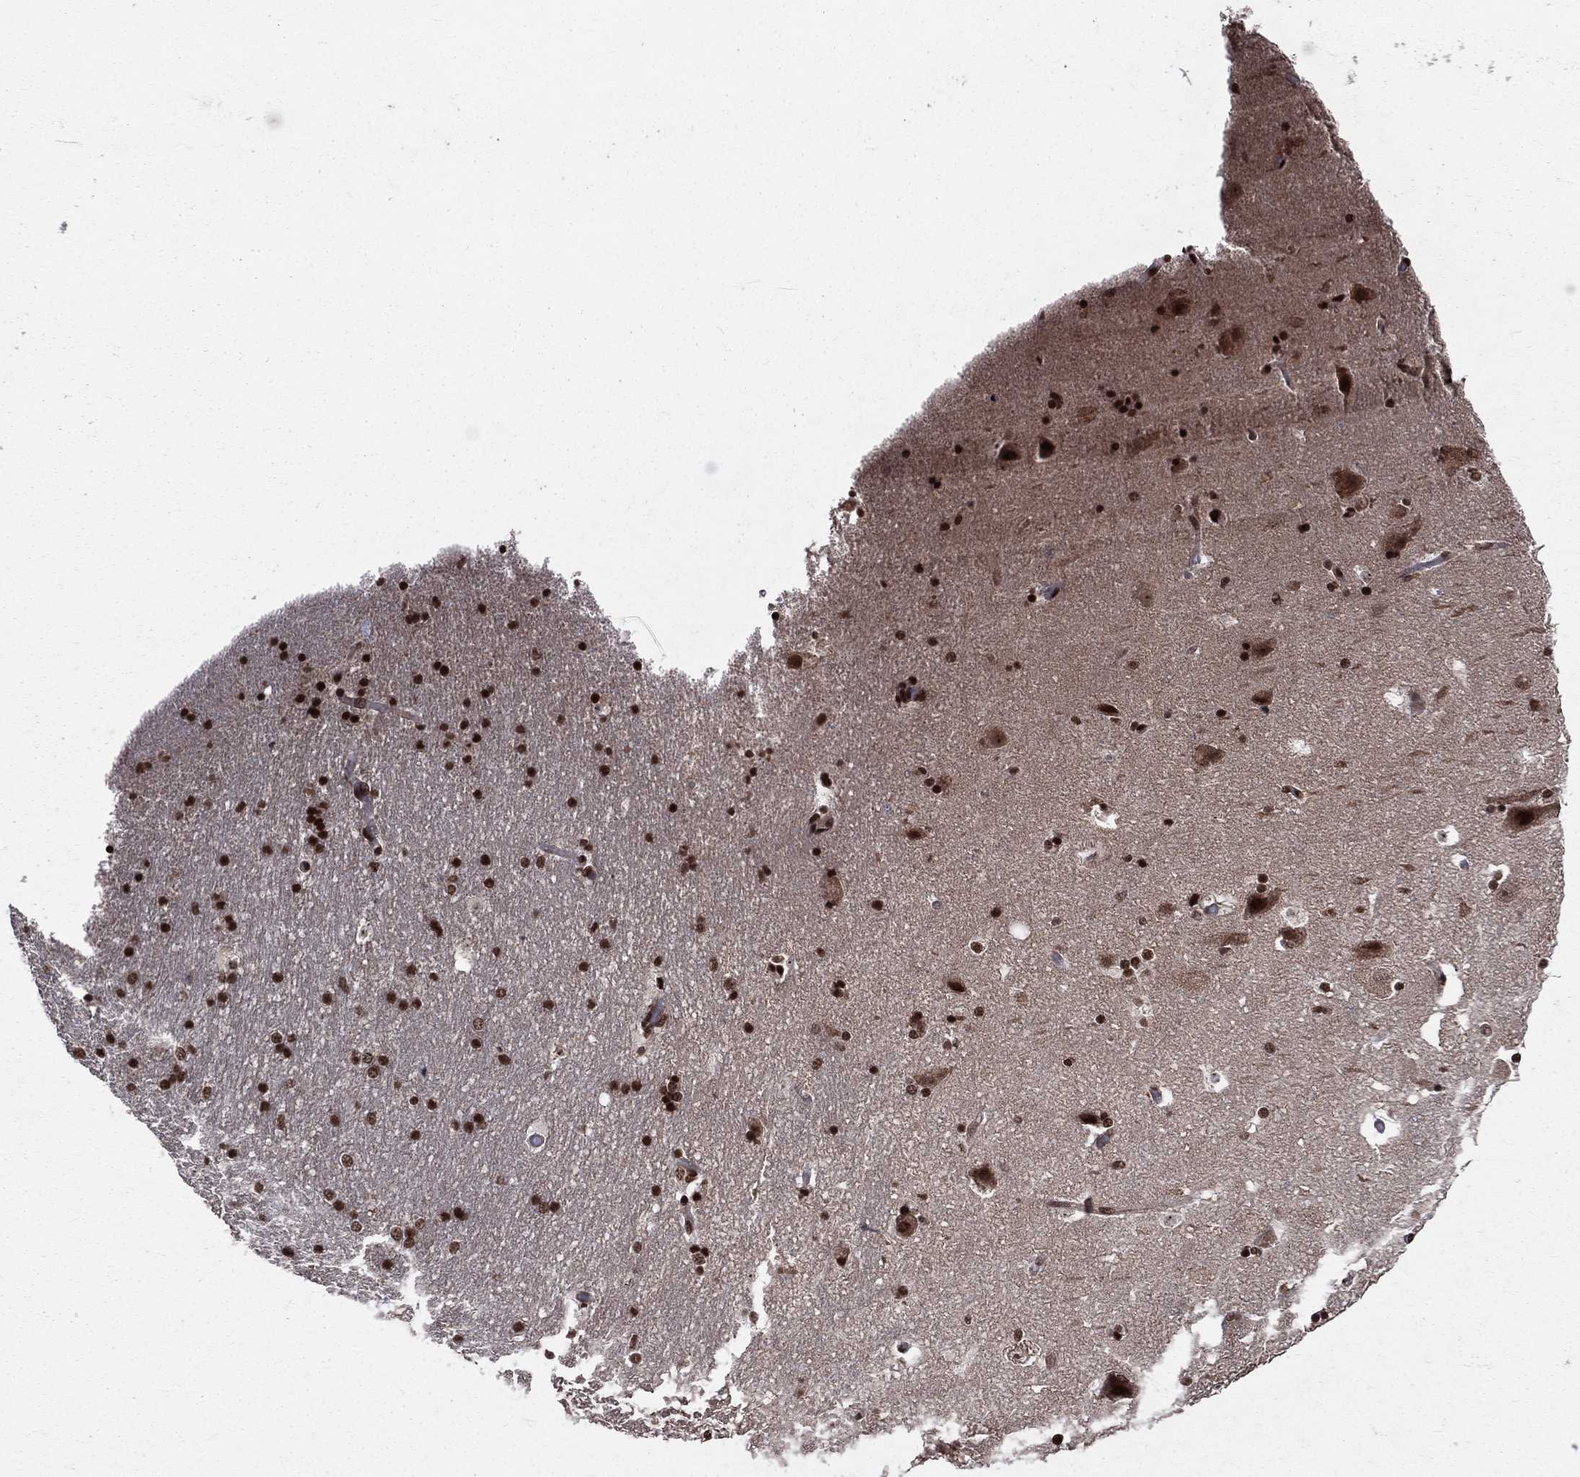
{"staining": {"intensity": "strong", "quantity": ">75%", "location": "nuclear"}, "tissue": "hippocampus", "cell_type": "Glial cells", "image_type": "normal", "snomed": [{"axis": "morphology", "description": "Normal tissue, NOS"}, {"axis": "topography", "description": "Hippocampus"}], "caption": "IHC of normal human hippocampus exhibits high levels of strong nuclear positivity in about >75% of glial cells.", "gene": "SMC3", "patient": {"sex": "male", "age": 51}}